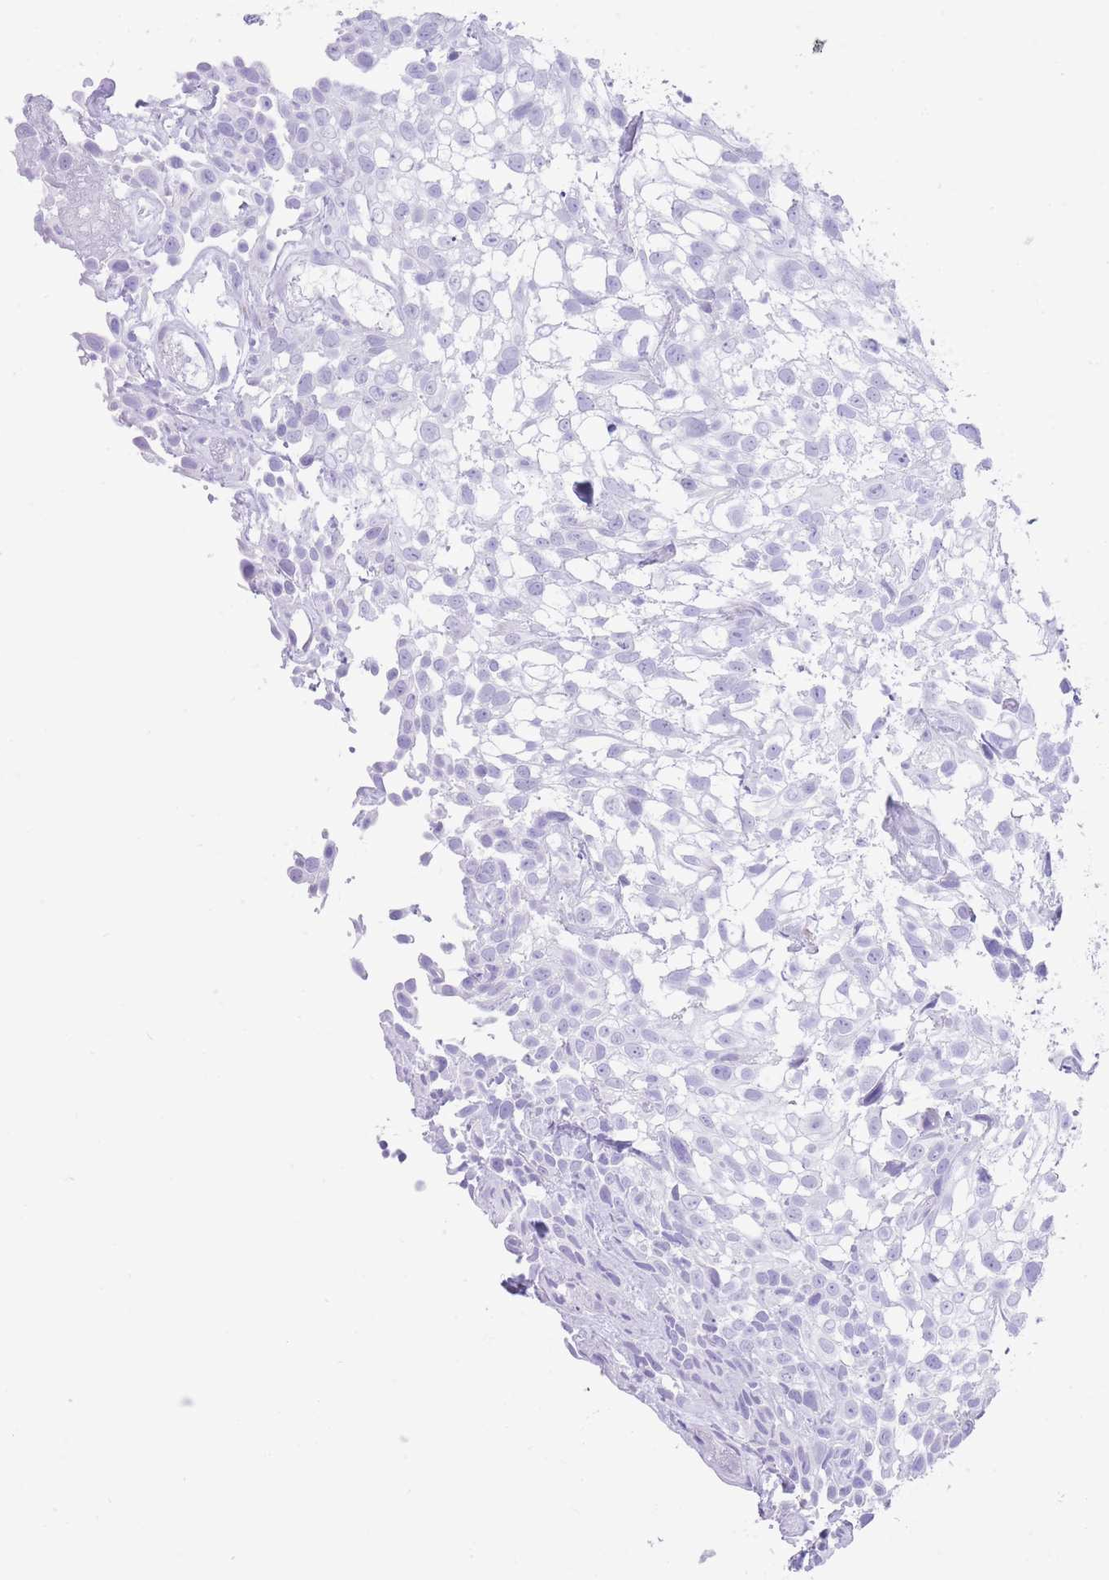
{"staining": {"intensity": "negative", "quantity": "none", "location": "none"}, "tissue": "urothelial cancer", "cell_type": "Tumor cells", "image_type": "cancer", "snomed": [{"axis": "morphology", "description": "Urothelial carcinoma, High grade"}, {"axis": "topography", "description": "Urinary bladder"}], "caption": "Tumor cells show no significant positivity in high-grade urothelial carcinoma. The staining is performed using DAB (3,3'-diaminobenzidine) brown chromogen with nuclei counter-stained in using hematoxylin.", "gene": "ELOA2", "patient": {"sex": "male", "age": 56}}